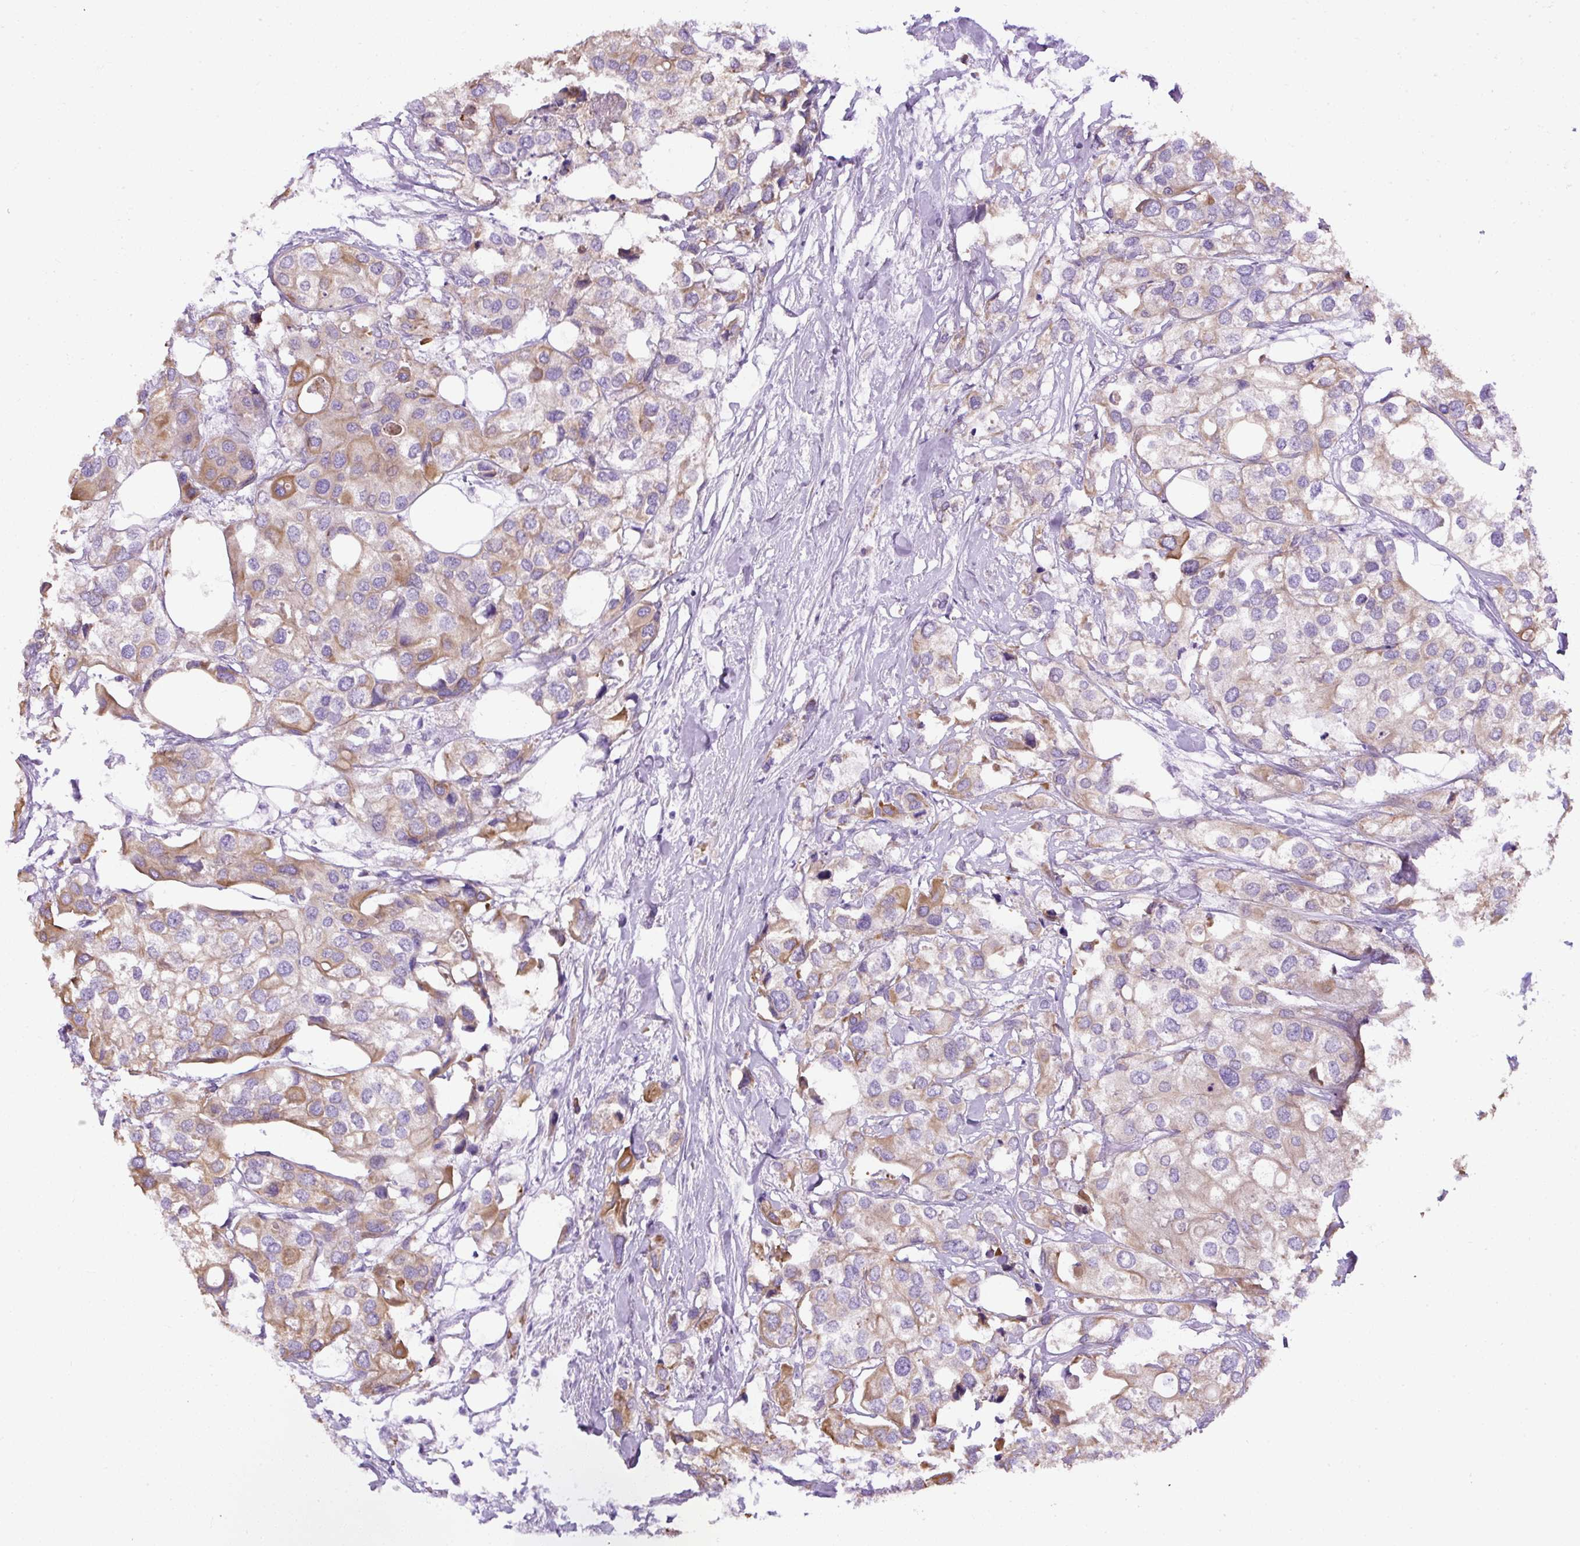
{"staining": {"intensity": "weak", "quantity": "25%-75%", "location": "cytoplasmic/membranous"}, "tissue": "urothelial cancer", "cell_type": "Tumor cells", "image_type": "cancer", "snomed": [{"axis": "morphology", "description": "Urothelial carcinoma, High grade"}, {"axis": "topography", "description": "Urinary bladder"}], "caption": "DAB (3,3'-diaminobenzidine) immunohistochemical staining of human urothelial cancer demonstrates weak cytoplasmic/membranous protein expression in about 25%-75% of tumor cells. (Brightfield microscopy of DAB IHC at high magnification).", "gene": "FAM149A", "patient": {"sex": "male", "age": 64}}